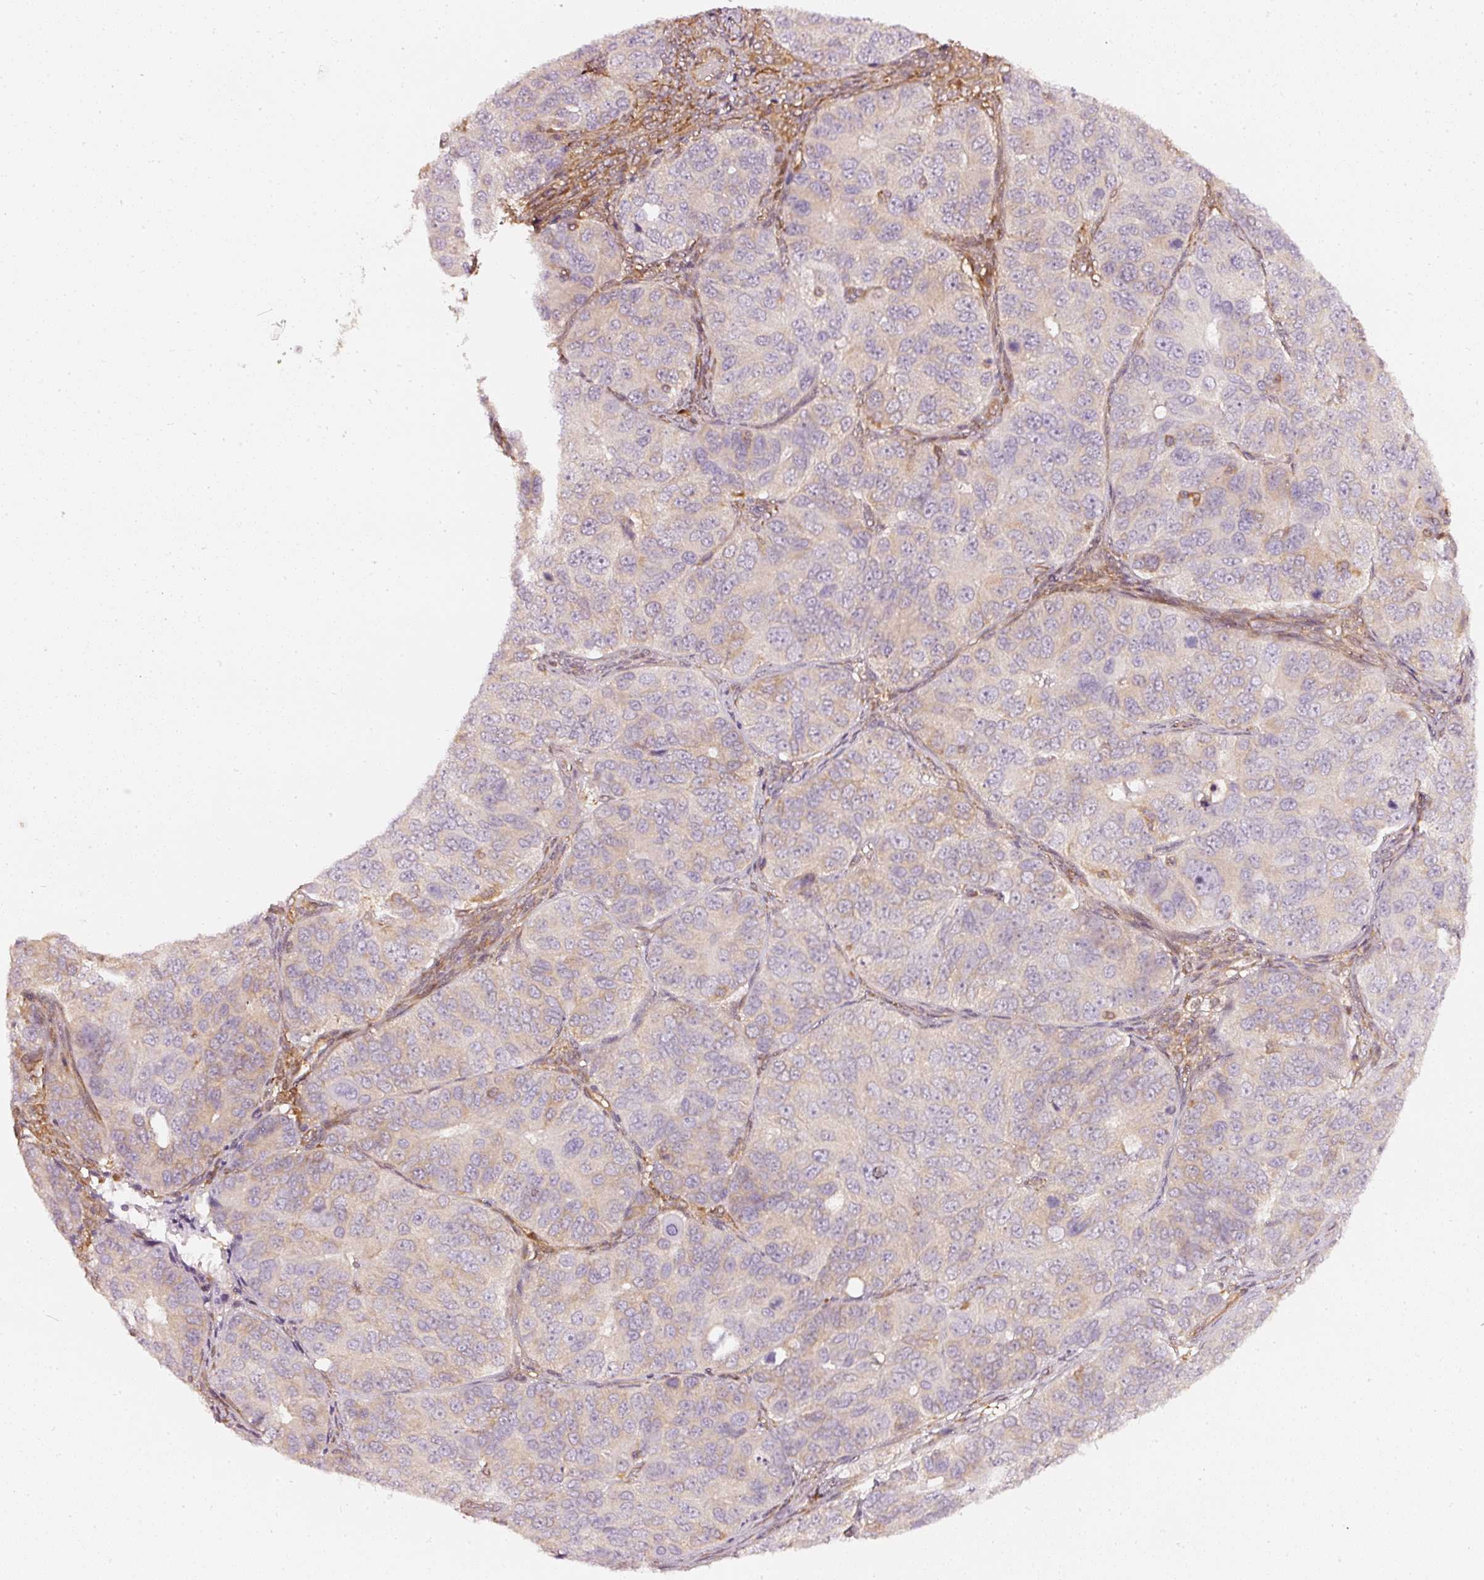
{"staining": {"intensity": "weak", "quantity": "<25%", "location": "cytoplasmic/membranous"}, "tissue": "ovarian cancer", "cell_type": "Tumor cells", "image_type": "cancer", "snomed": [{"axis": "morphology", "description": "Carcinoma, endometroid"}, {"axis": "topography", "description": "Ovary"}], "caption": "This is a photomicrograph of immunohistochemistry staining of endometroid carcinoma (ovarian), which shows no positivity in tumor cells.", "gene": "ASMTL", "patient": {"sex": "female", "age": 51}}